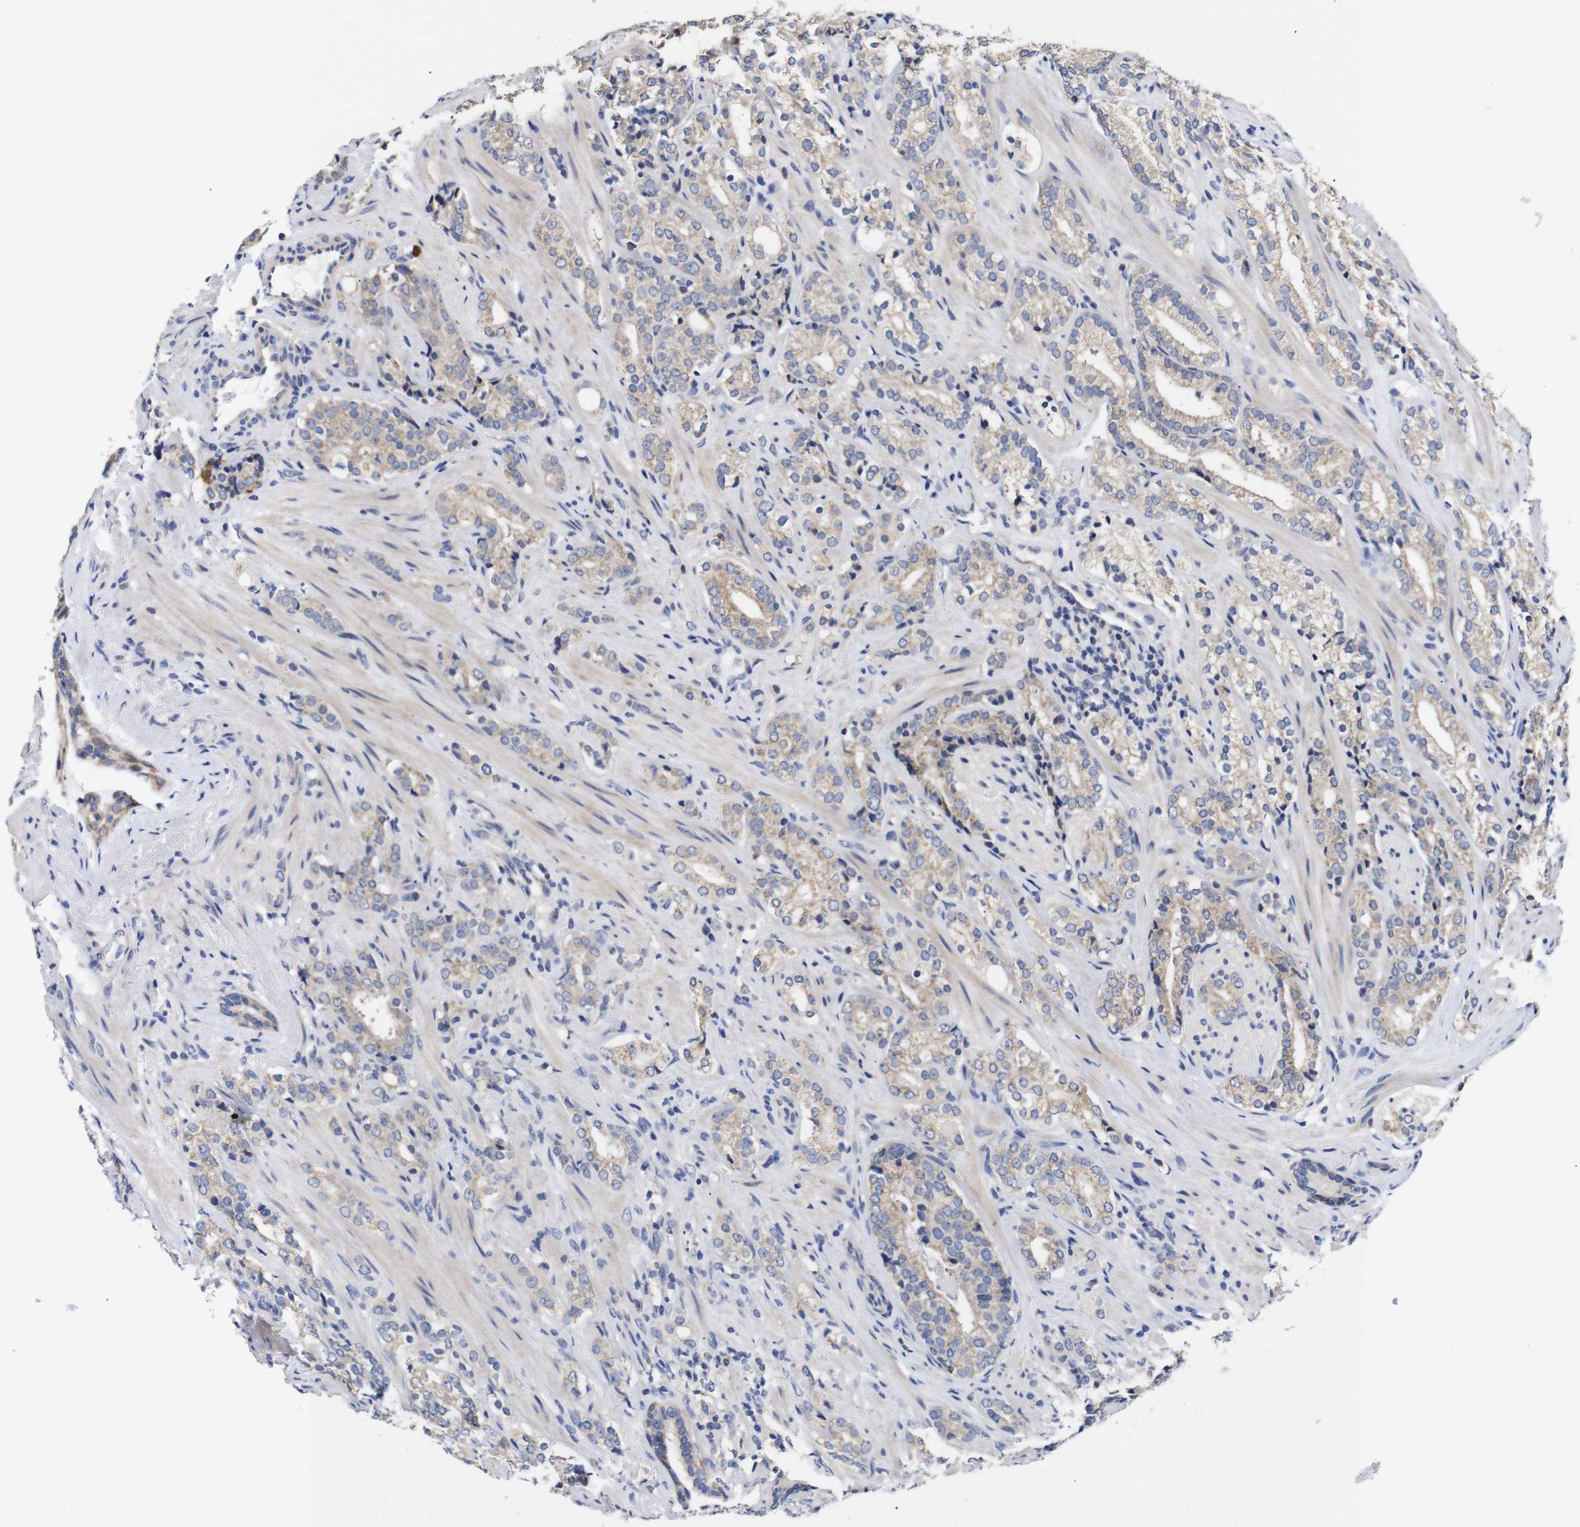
{"staining": {"intensity": "weak", "quantity": "25%-75%", "location": "cytoplasmic/membranous"}, "tissue": "prostate cancer", "cell_type": "Tumor cells", "image_type": "cancer", "snomed": [{"axis": "morphology", "description": "Adenocarcinoma, High grade"}, {"axis": "topography", "description": "Prostate"}], "caption": "Tumor cells exhibit low levels of weak cytoplasmic/membranous positivity in approximately 25%-75% of cells in prostate cancer (adenocarcinoma (high-grade)).", "gene": "OPN3", "patient": {"sex": "male", "age": 71}}